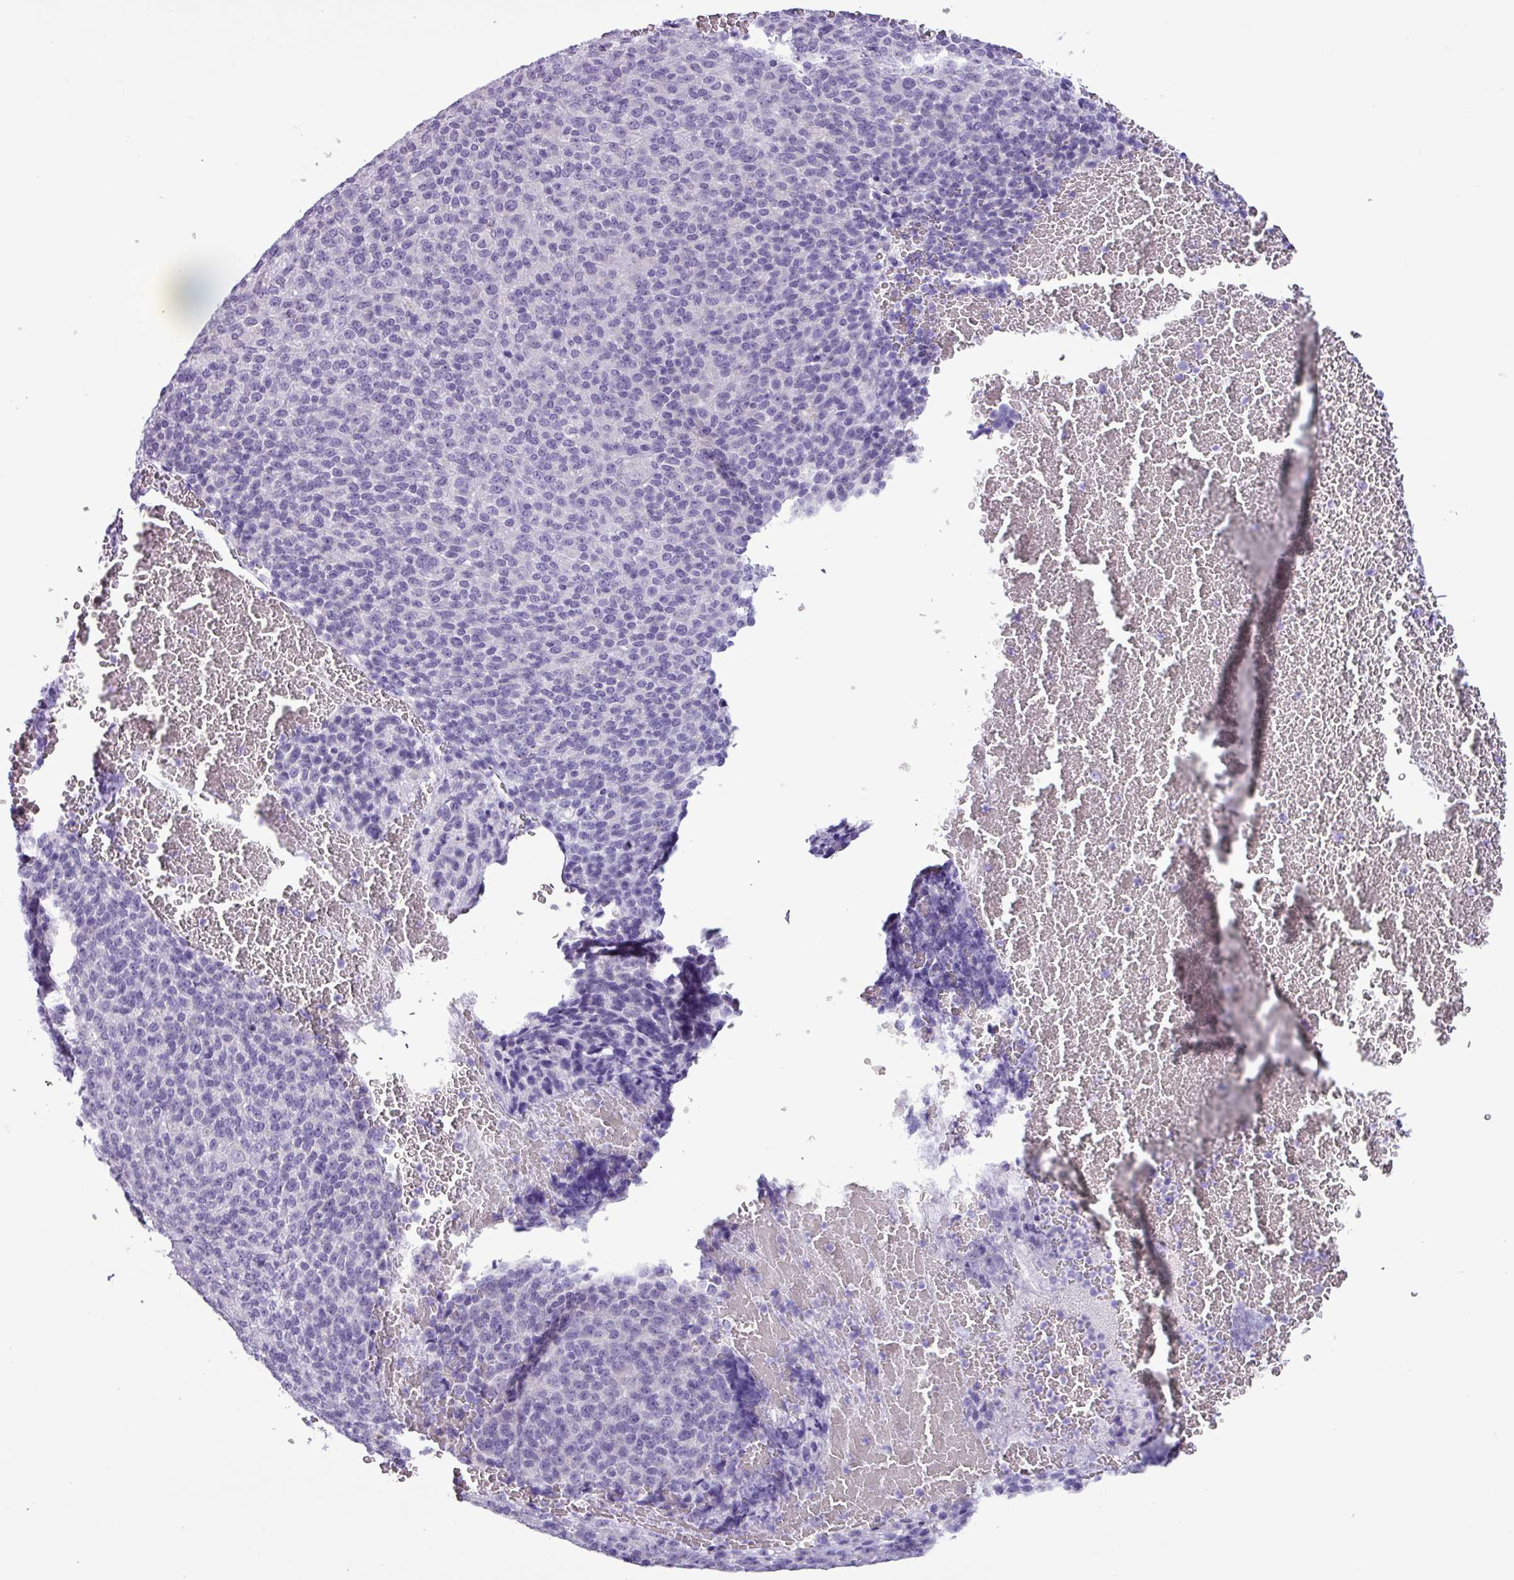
{"staining": {"intensity": "negative", "quantity": "none", "location": "none"}, "tissue": "melanoma", "cell_type": "Tumor cells", "image_type": "cancer", "snomed": [{"axis": "morphology", "description": "Malignant melanoma, Metastatic site"}, {"axis": "topography", "description": "Brain"}], "caption": "This is a micrograph of immunohistochemistry (IHC) staining of melanoma, which shows no staining in tumor cells.", "gene": "ALDH3A1", "patient": {"sex": "female", "age": 56}}